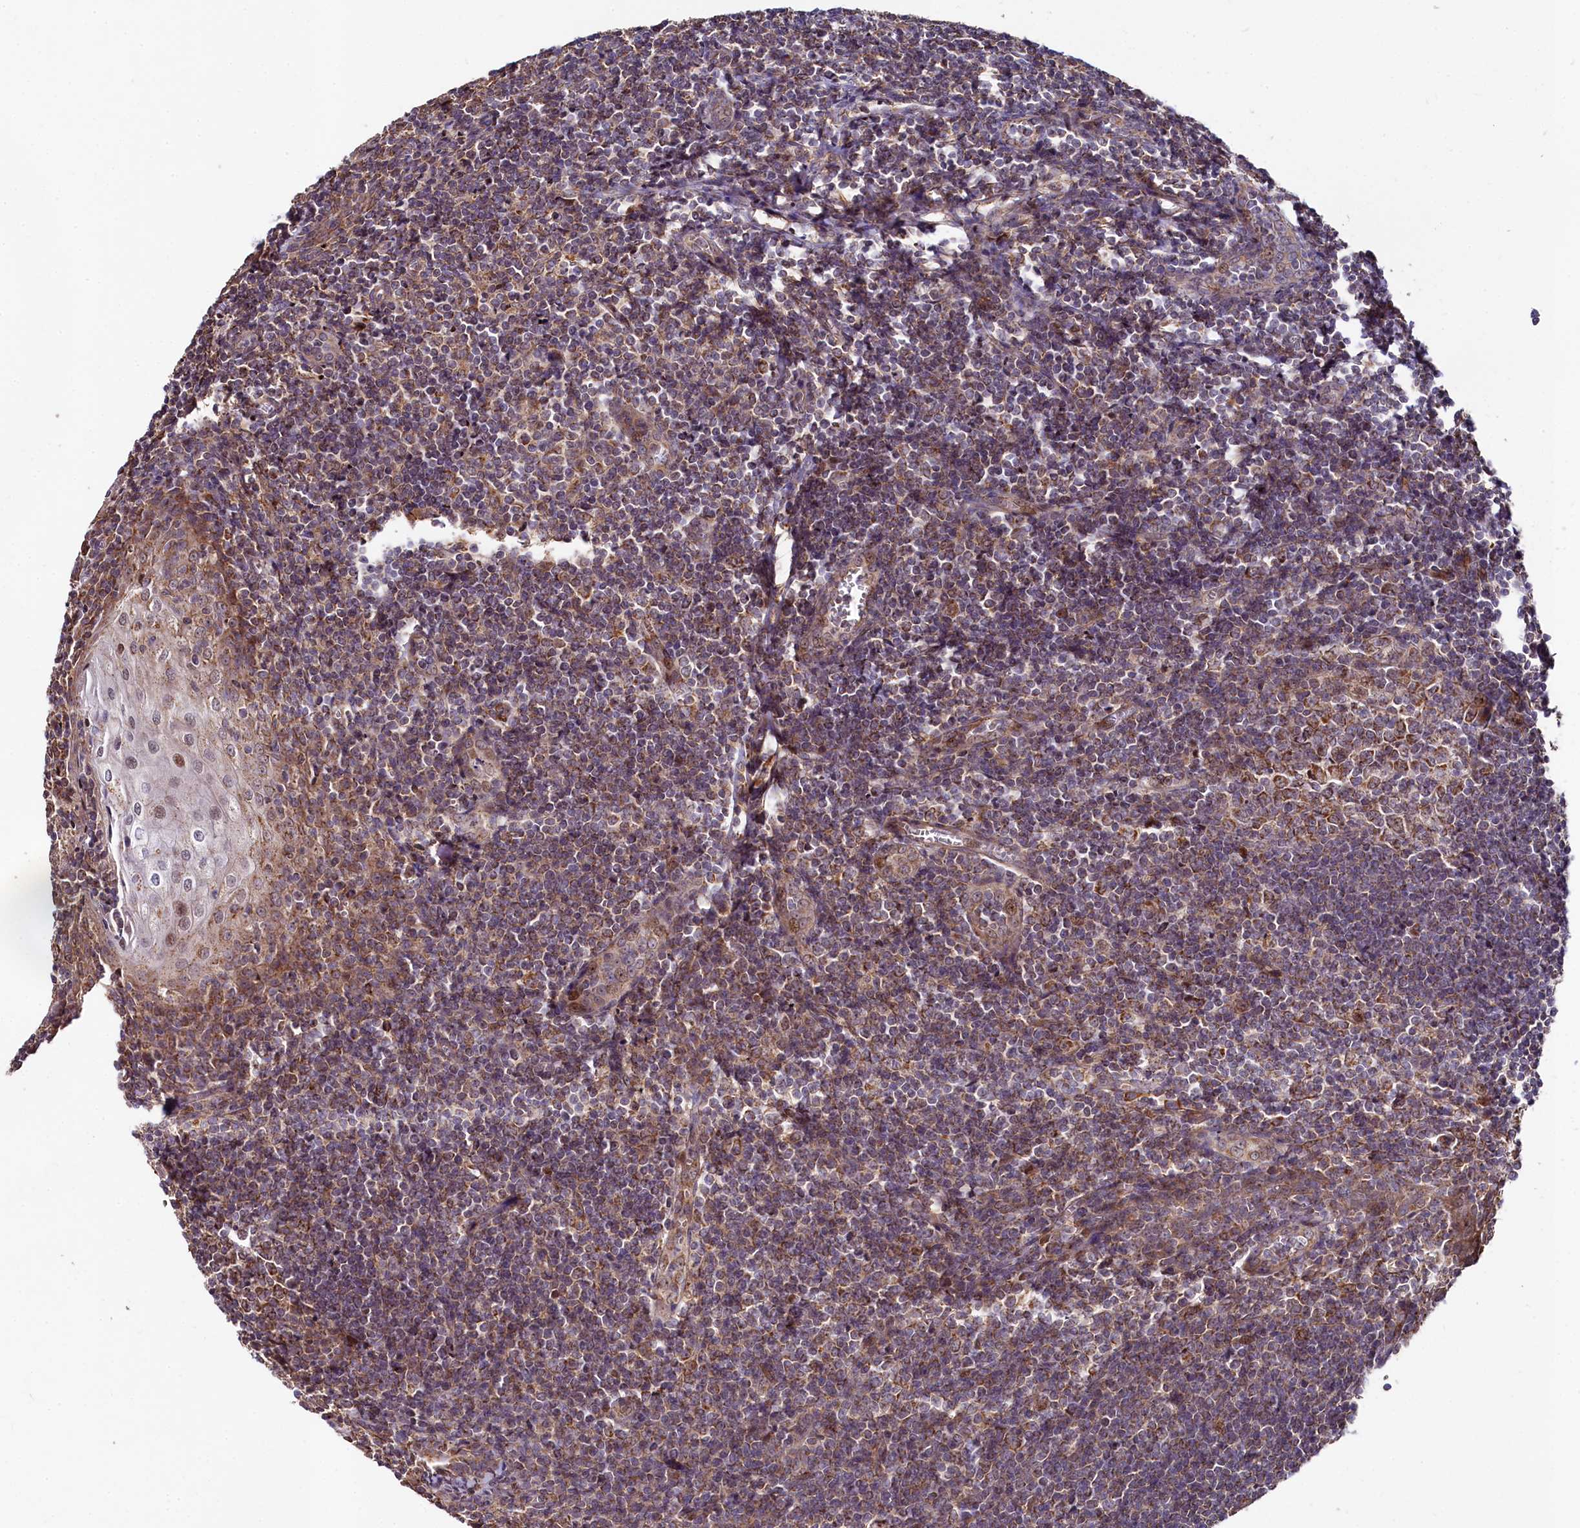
{"staining": {"intensity": "moderate", "quantity": ">75%", "location": "cytoplasmic/membranous"}, "tissue": "tonsil", "cell_type": "Germinal center cells", "image_type": "normal", "snomed": [{"axis": "morphology", "description": "Normal tissue, NOS"}, {"axis": "topography", "description": "Tonsil"}], "caption": "A medium amount of moderate cytoplasmic/membranous expression is identified in about >75% of germinal center cells in unremarkable tonsil.", "gene": "SPRYD3", "patient": {"sex": "male", "age": 27}}